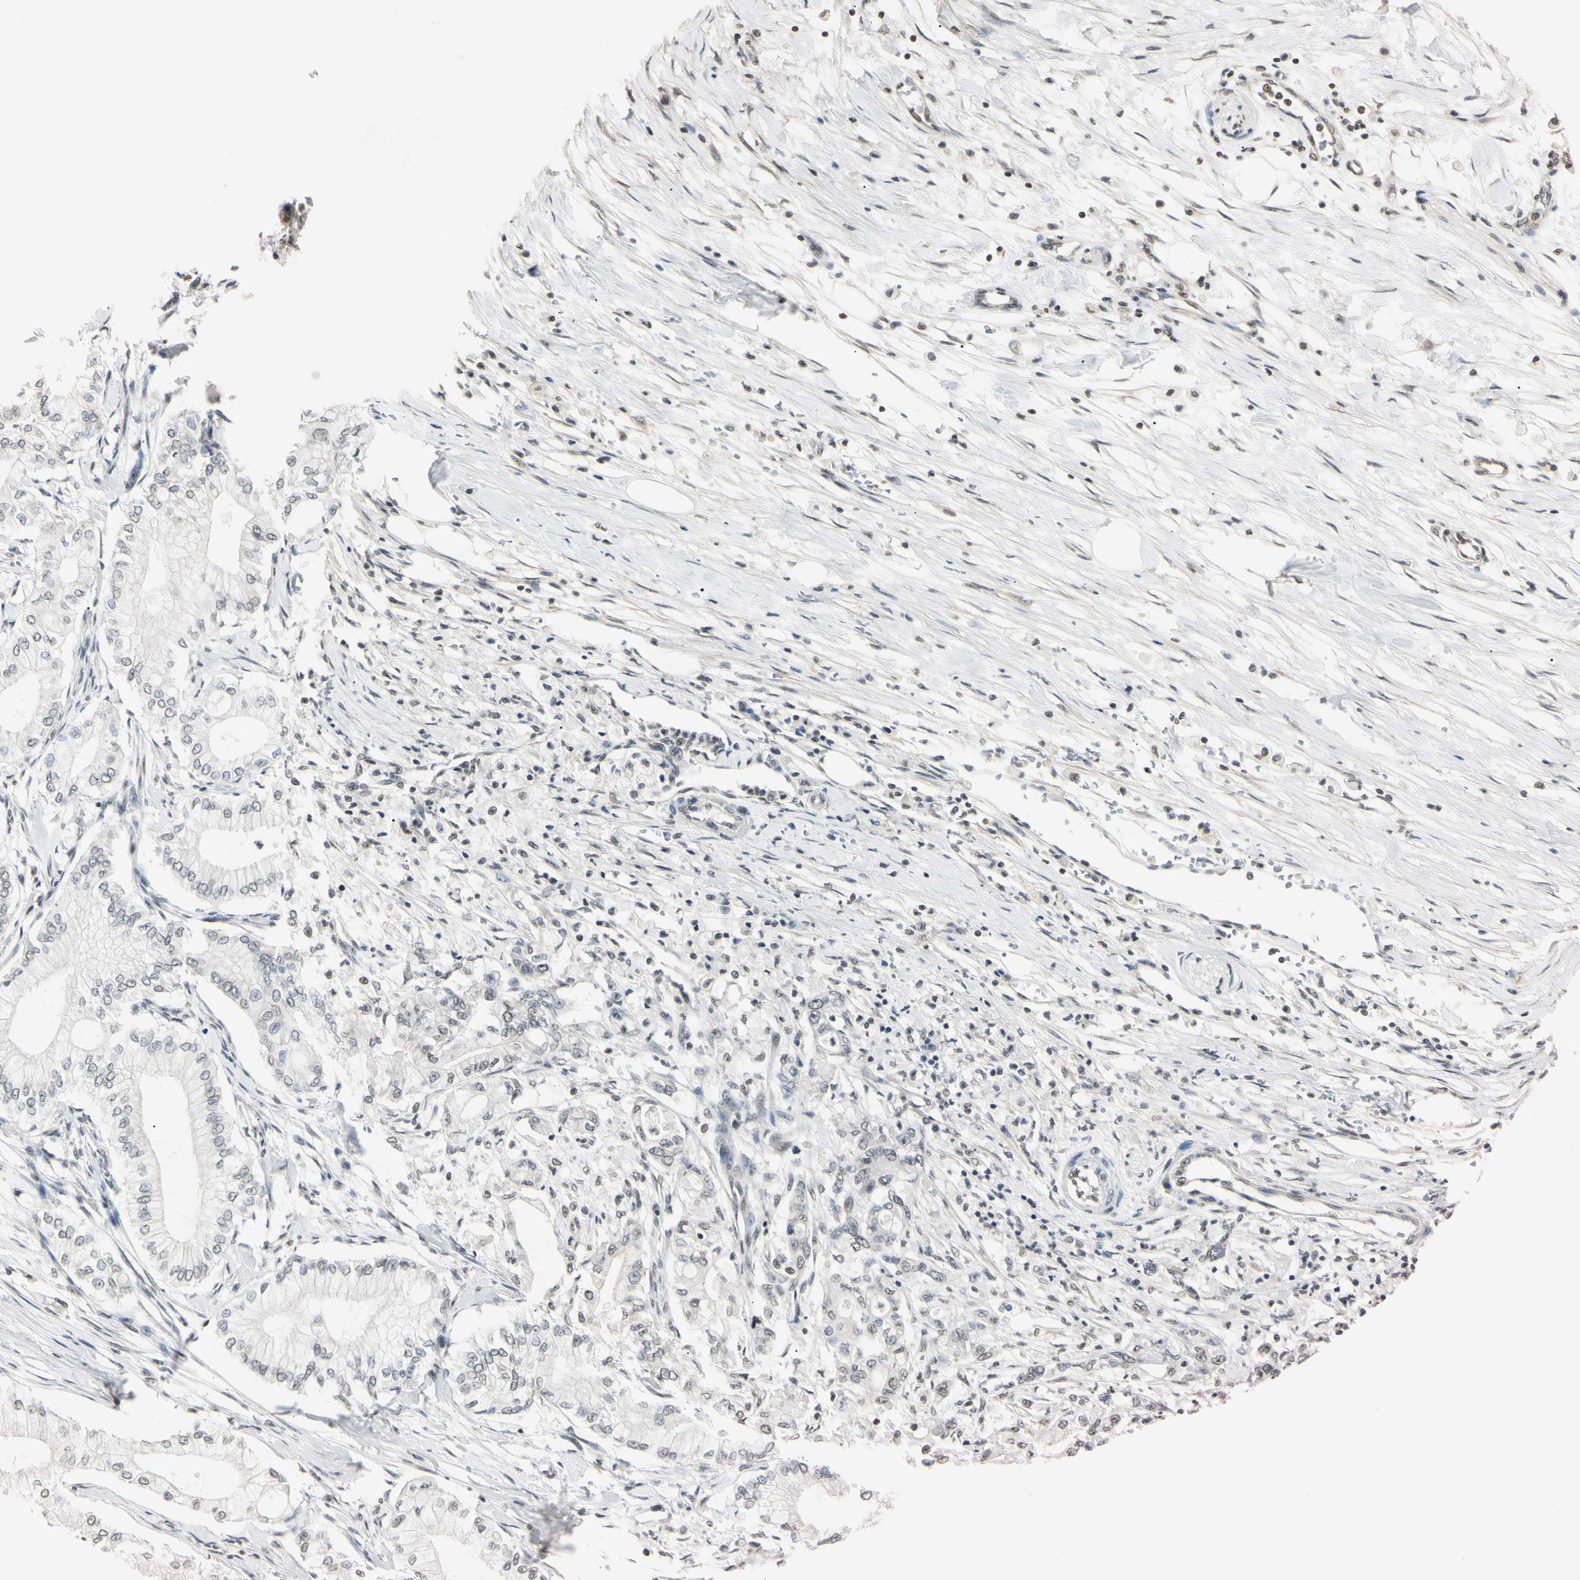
{"staining": {"intensity": "weak", "quantity": "<25%", "location": "nuclear"}, "tissue": "pancreatic cancer", "cell_type": "Tumor cells", "image_type": "cancer", "snomed": [{"axis": "morphology", "description": "Adenocarcinoma, NOS"}, {"axis": "topography", "description": "Pancreas"}], "caption": "The photomicrograph exhibits no staining of tumor cells in pancreatic cancer (adenocarcinoma).", "gene": "CDC45", "patient": {"sex": "male", "age": 70}}